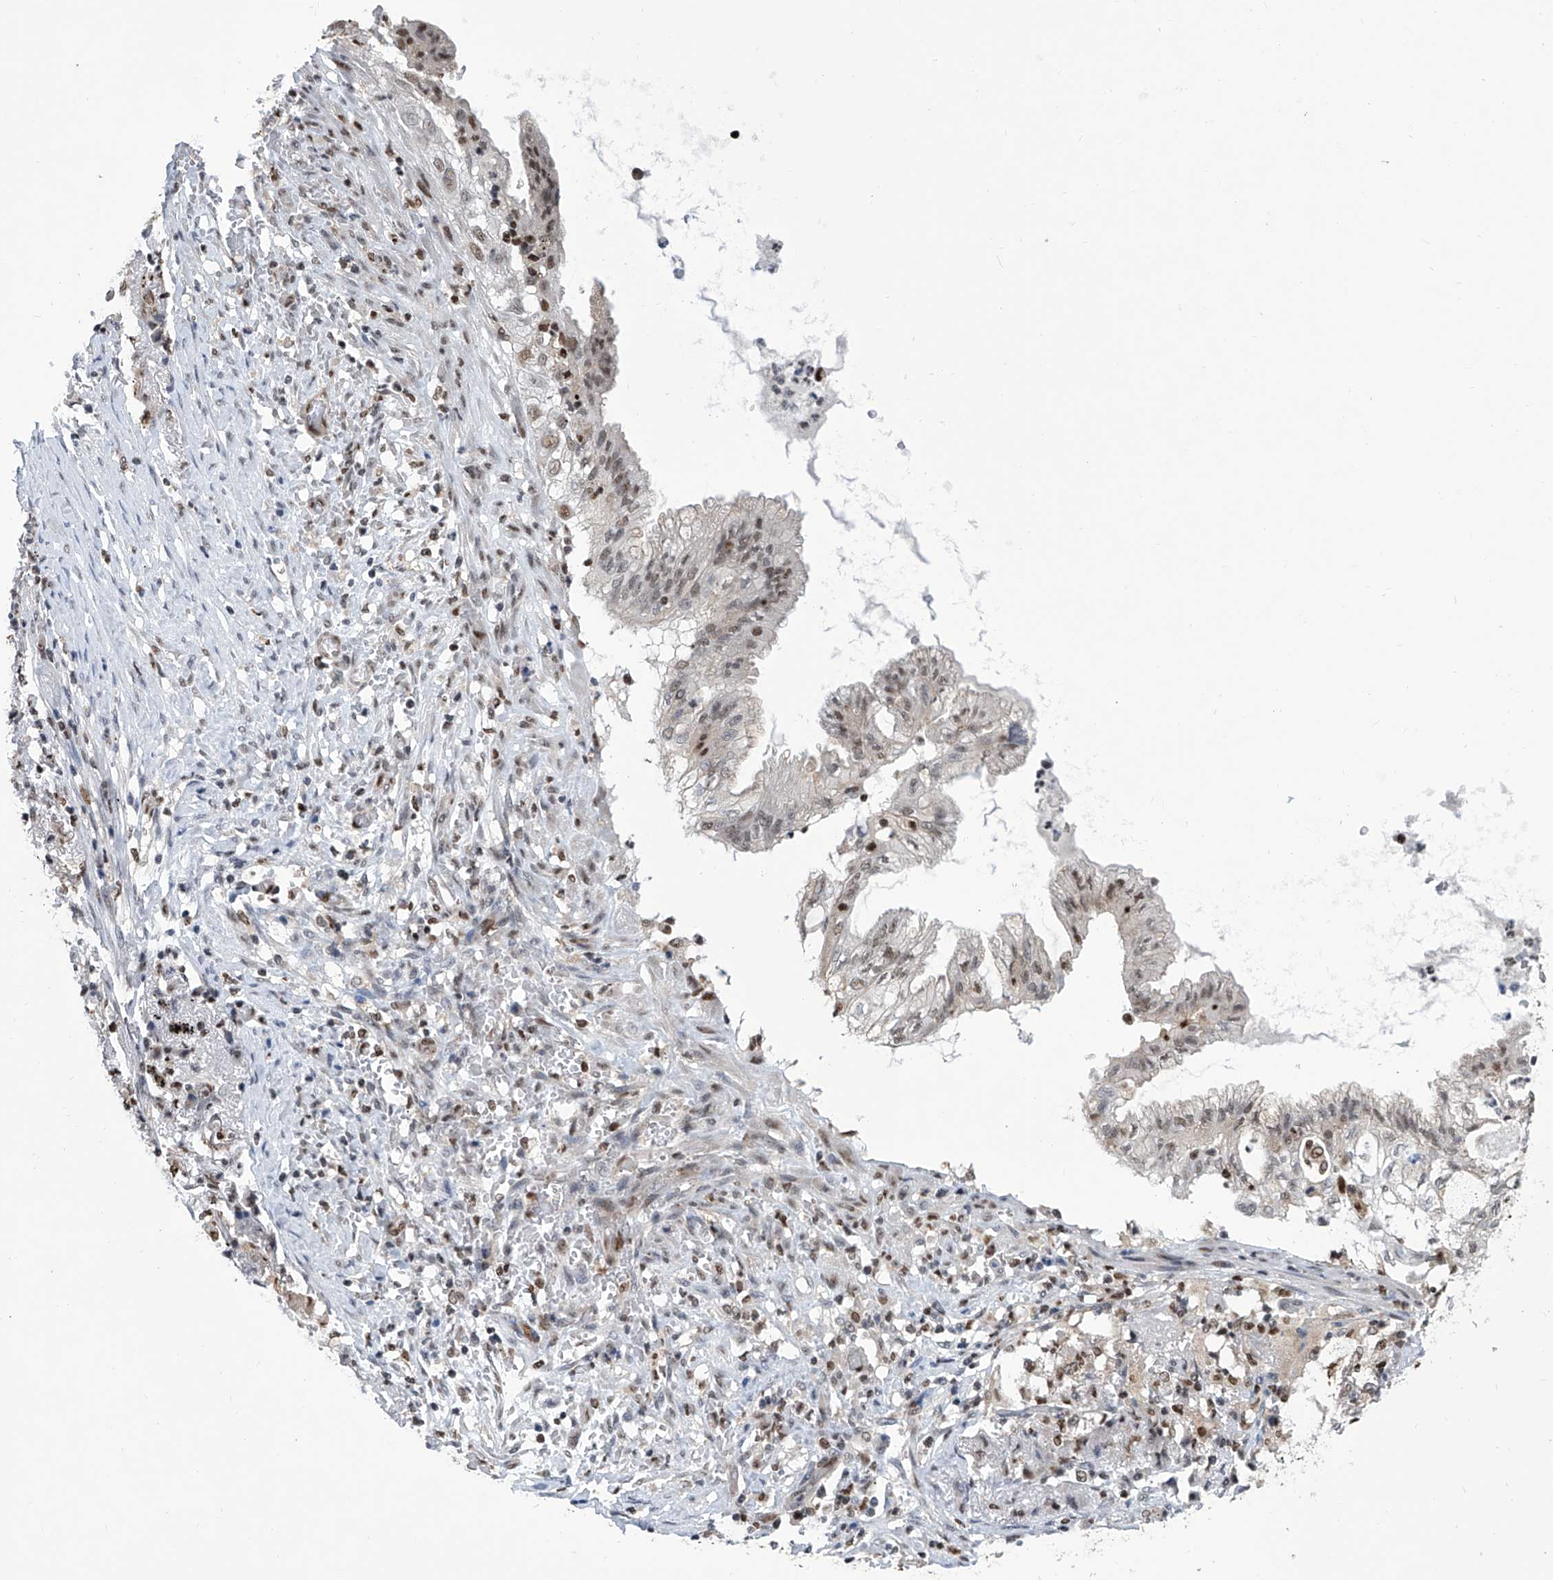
{"staining": {"intensity": "weak", "quantity": ">75%", "location": "nuclear"}, "tissue": "lung cancer", "cell_type": "Tumor cells", "image_type": "cancer", "snomed": [{"axis": "morphology", "description": "Adenocarcinoma, NOS"}, {"axis": "topography", "description": "Lung"}], "caption": "A low amount of weak nuclear positivity is seen in approximately >75% of tumor cells in lung adenocarcinoma tissue.", "gene": "SREBF2", "patient": {"sex": "female", "age": 70}}